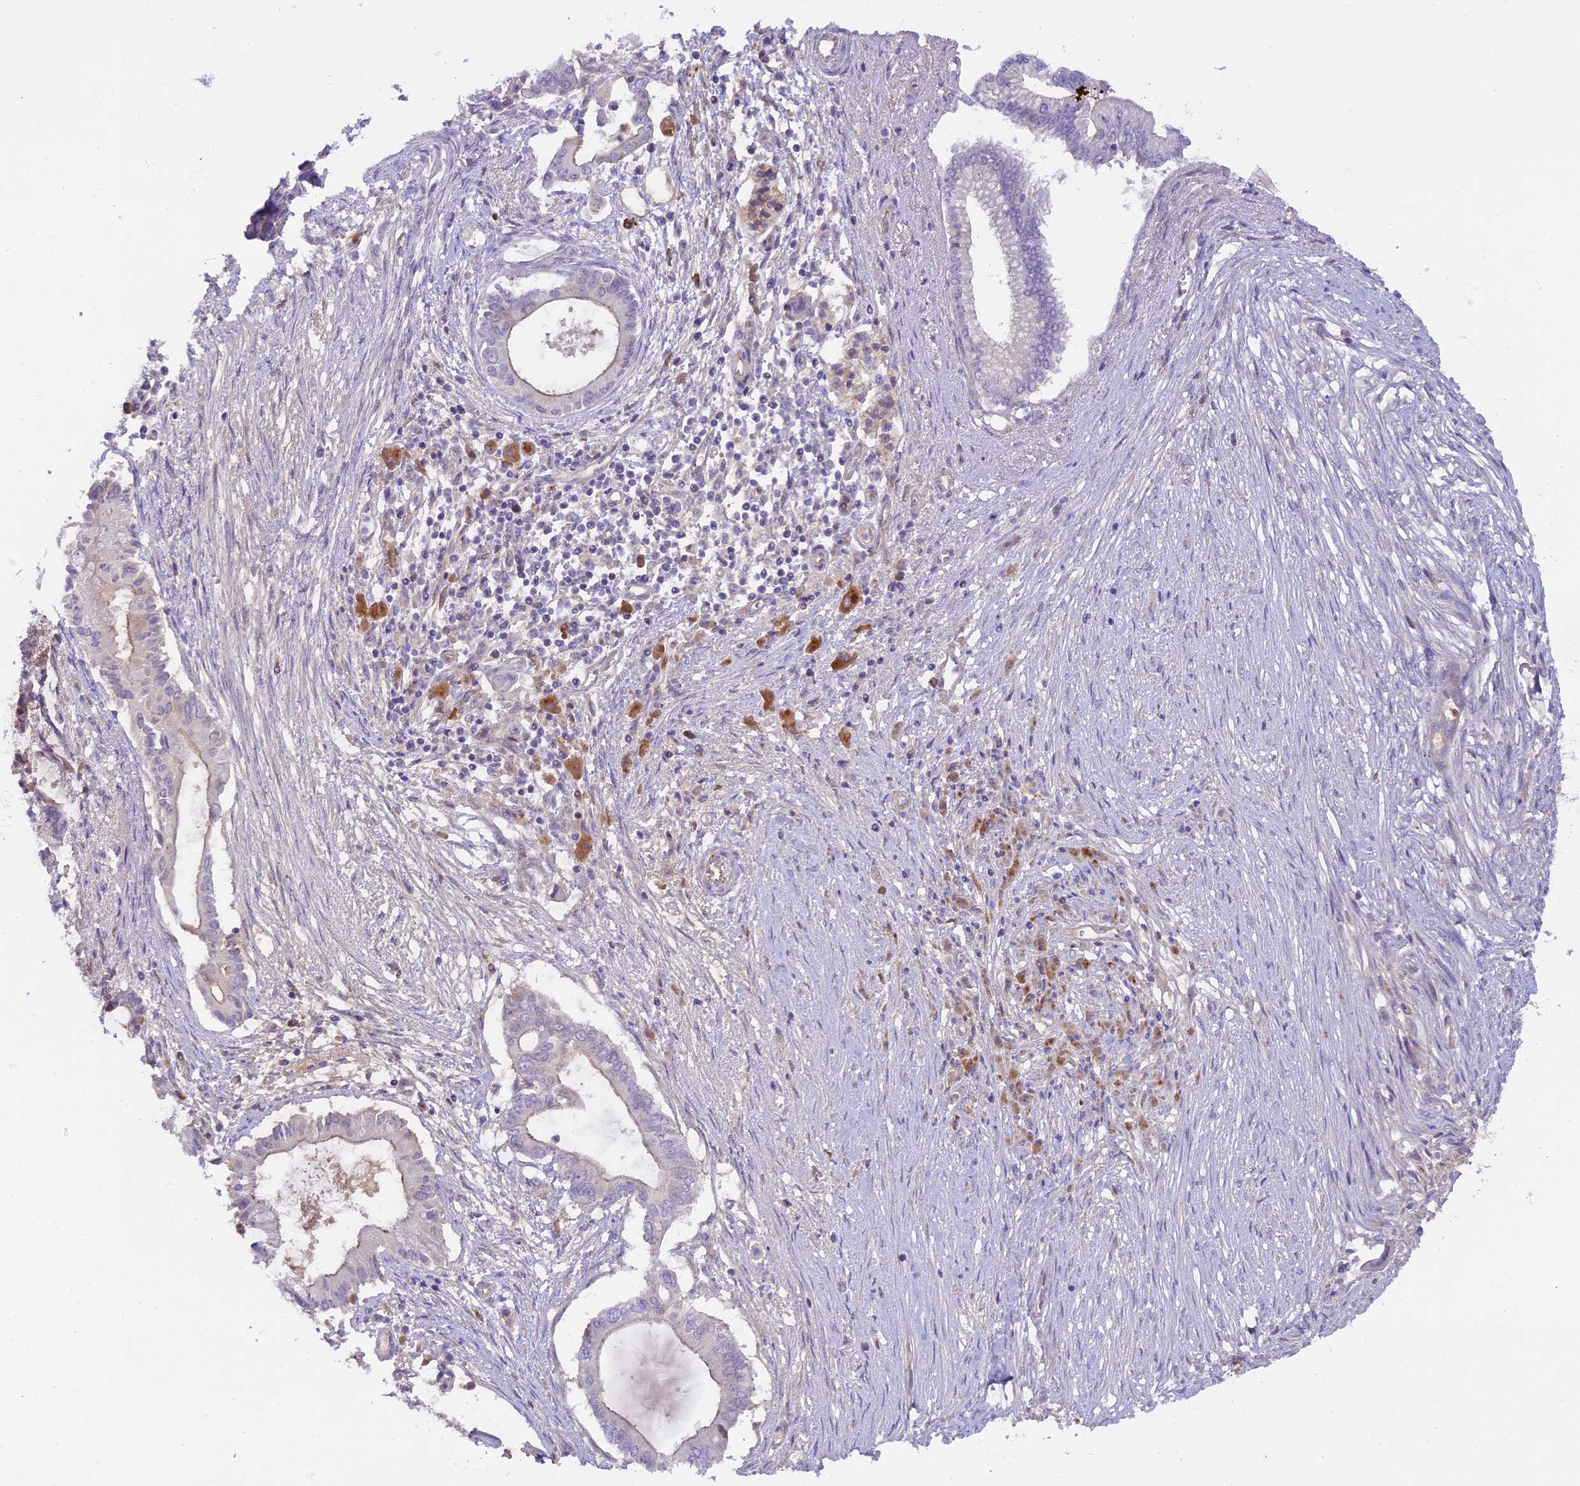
{"staining": {"intensity": "negative", "quantity": "none", "location": "none"}, "tissue": "pancreatic cancer", "cell_type": "Tumor cells", "image_type": "cancer", "snomed": [{"axis": "morphology", "description": "Adenocarcinoma, NOS"}, {"axis": "topography", "description": "Pancreas"}], "caption": "This is an immunohistochemistry photomicrograph of pancreatic adenocarcinoma. There is no staining in tumor cells.", "gene": "CCDC32", "patient": {"sex": "male", "age": 68}}